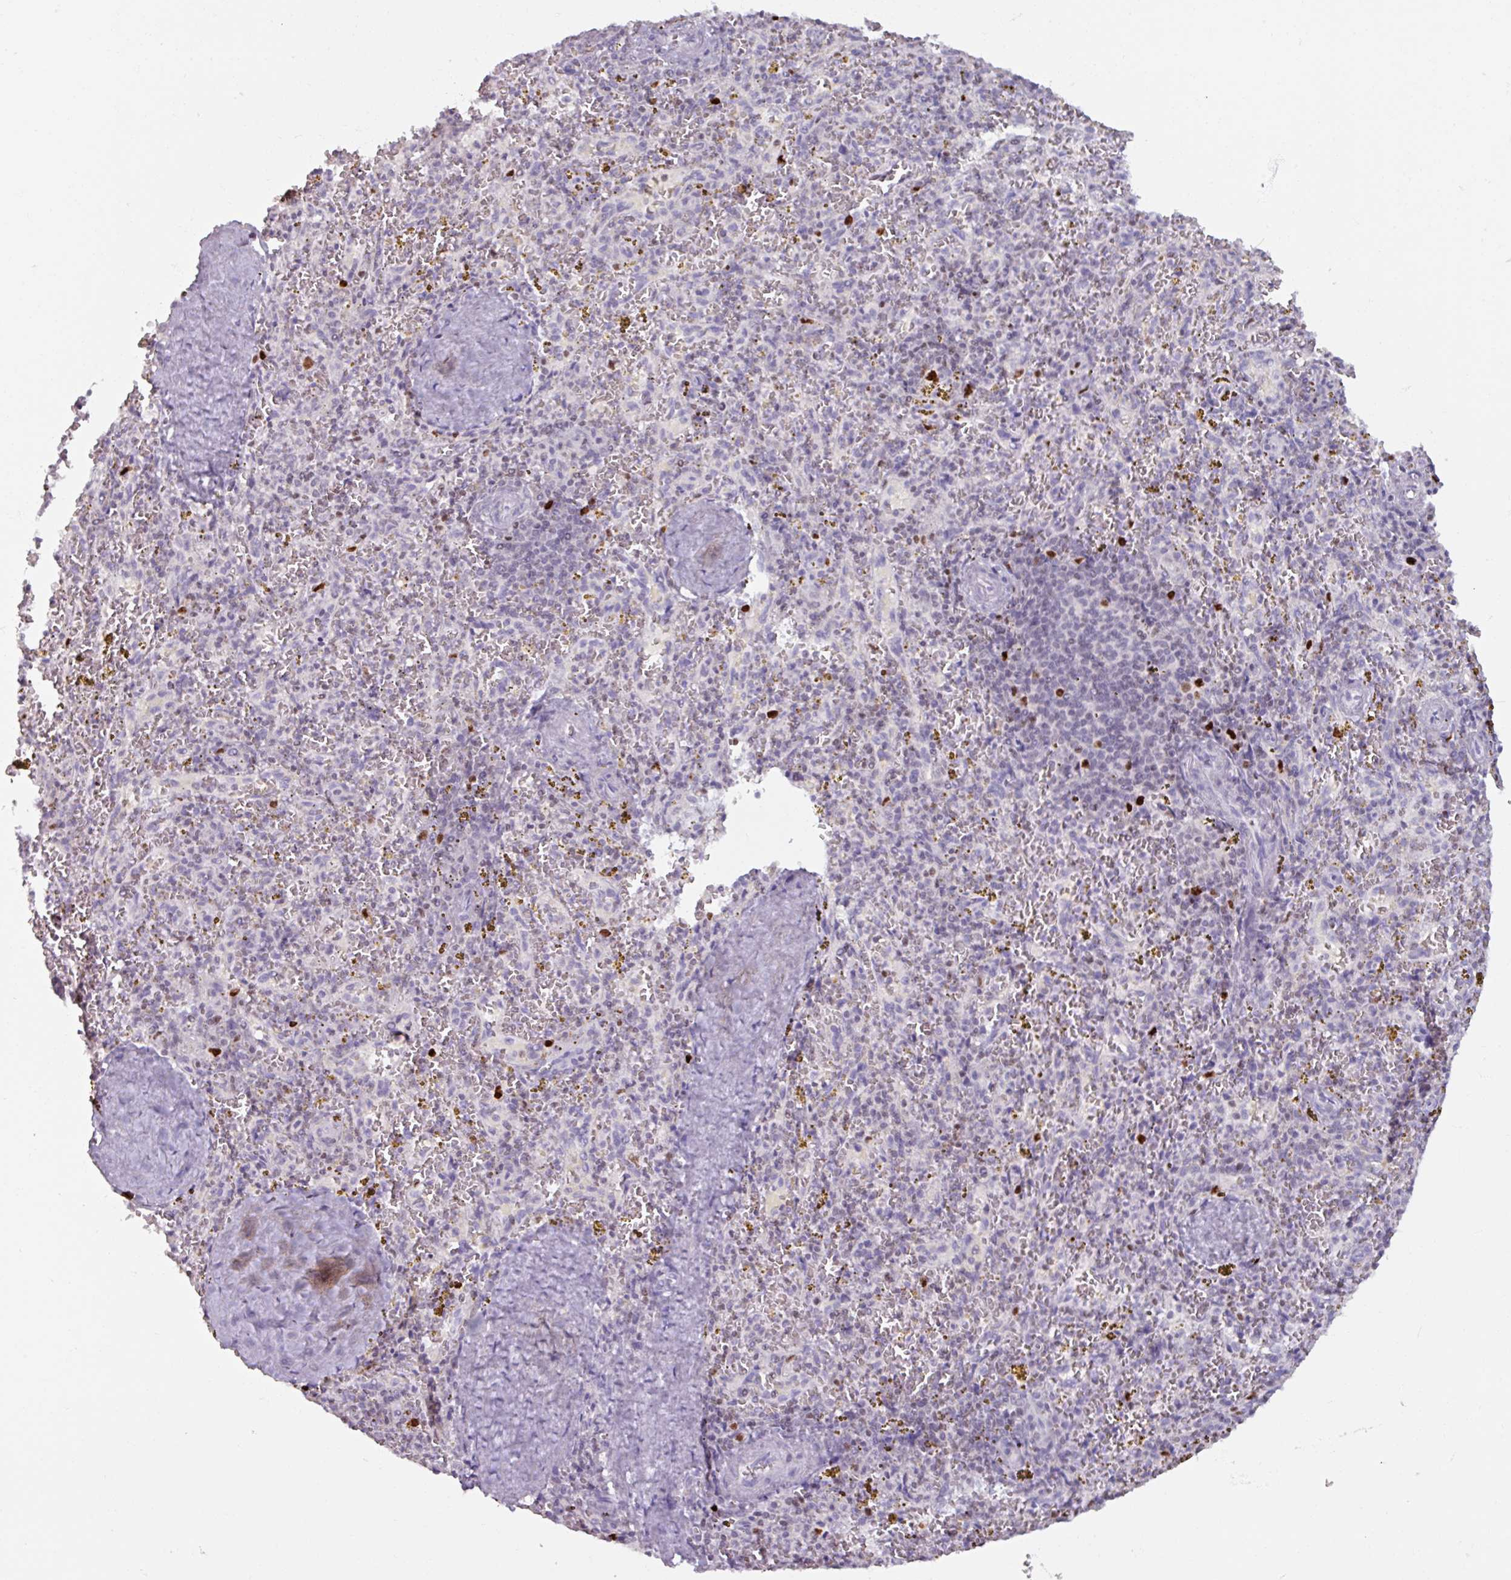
{"staining": {"intensity": "strong", "quantity": "<25%", "location": "nuclear"}, "tissue": "spleen", "cell_type": "Cells in red pulp", "image_type": "normal", "snomed": [{"axis": "morphology", "description": "Normal tissue, NOS"}, {"axis": "topography", "description": "Spleen"}], "caption": "Immunohistochemical staining of unremarkable human spleen shows <25% levels of strong nuclear protein positivity in approximately <25% of cells in red pulp.", "gene": "ATAD2", "patient": {"sex": "male", "age": 57}}